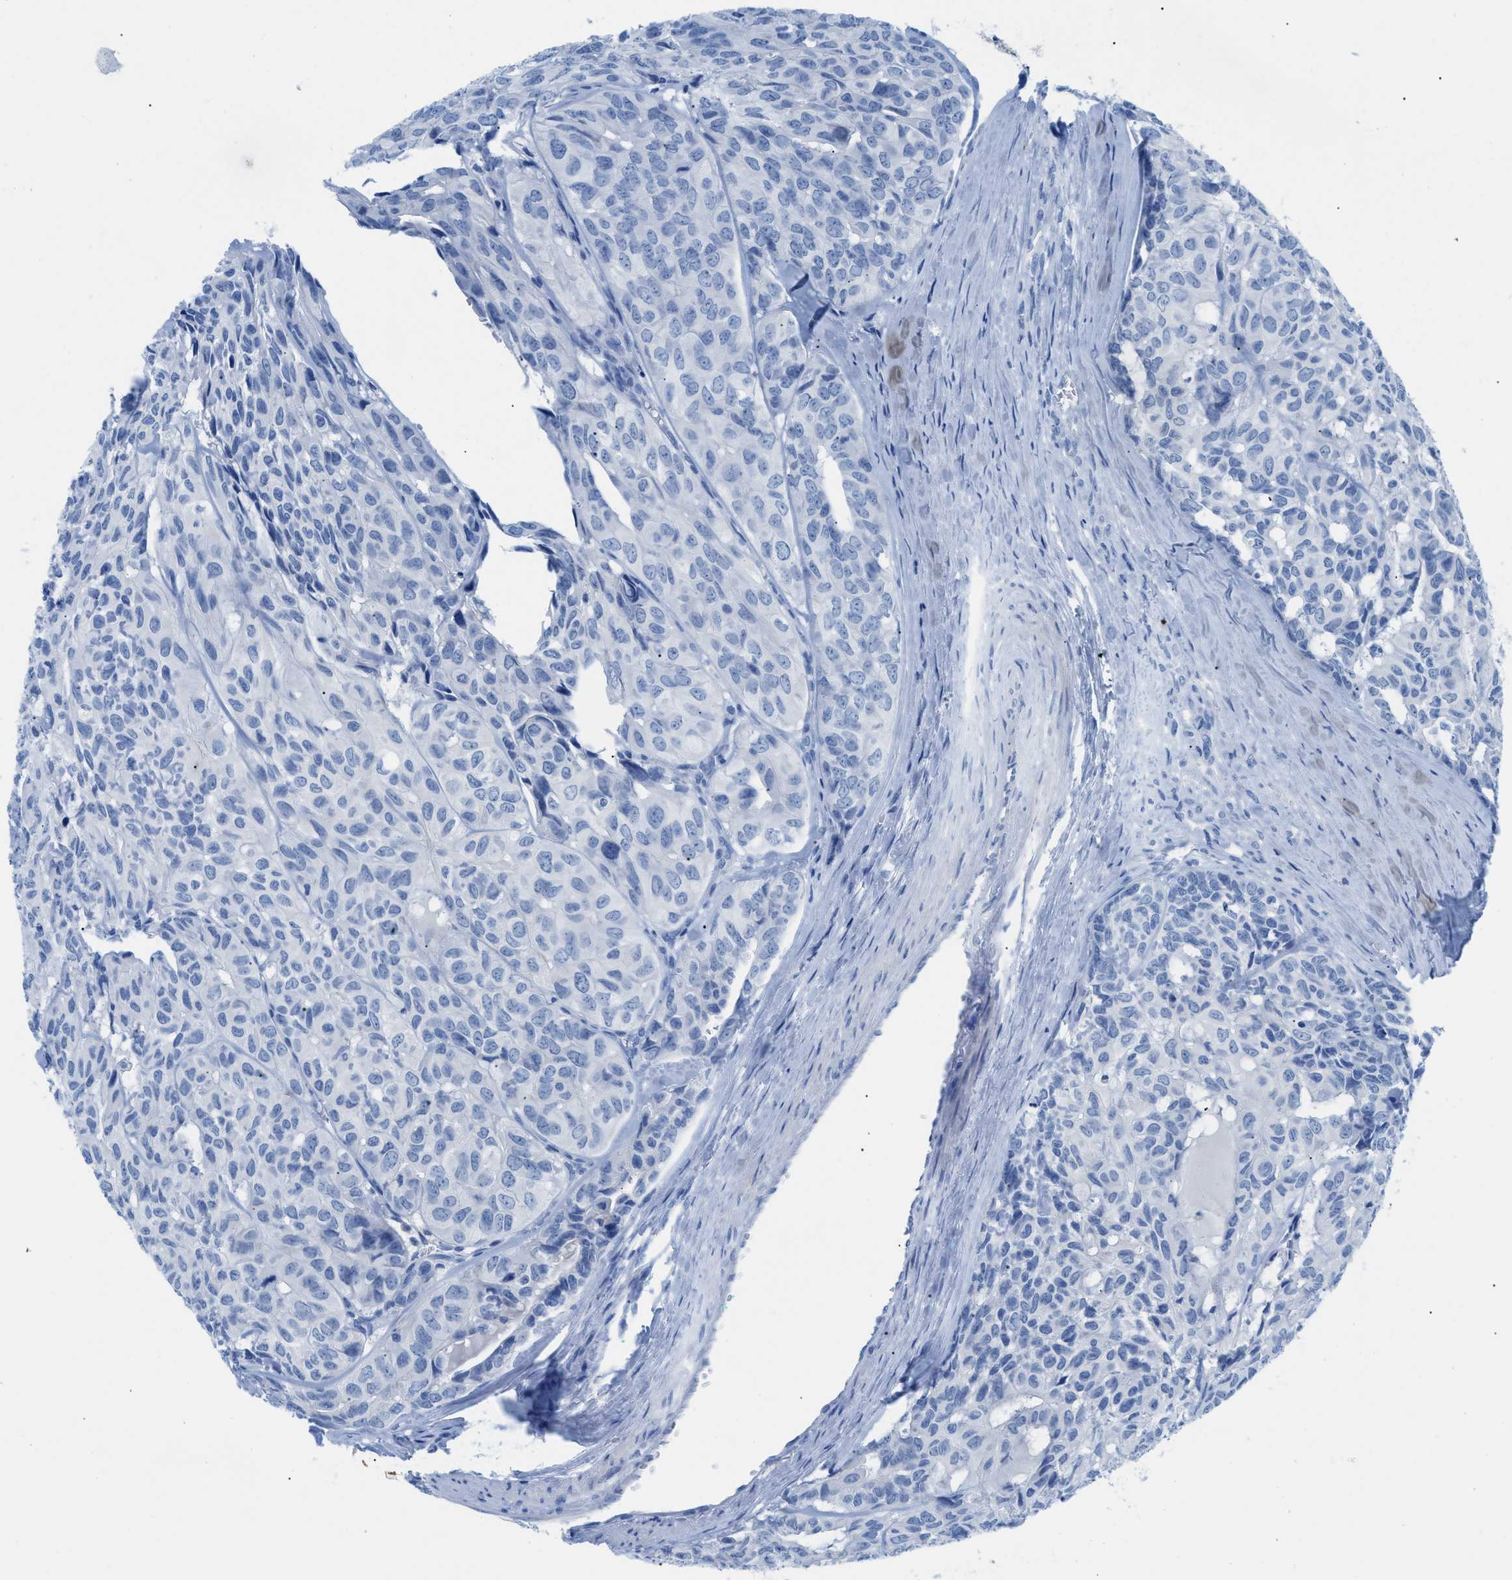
{"staining": {"intensity": "negative", "quantity": "none", "location": "none"}, "tissue": "head and neck cancer", "cell_type": "Tumor cells", "image_type": "cancer", "snomed": [{"axis": "morphology", "description": "Adenocarcinoma, NOS"}, {"axis": "topography", "description": "Salivary gland, NOS"}, {"axis": "topography", "description": "Head-Neck"}], "caption": "Immunohistochemistry image of neoplastic tissue: head and neck adenocarcinoma stained with DAB demonstrates no significant protein positivity in tumor cells.", "gene": "TCL1A", "patient": {"sex": "female", "age": 76}}